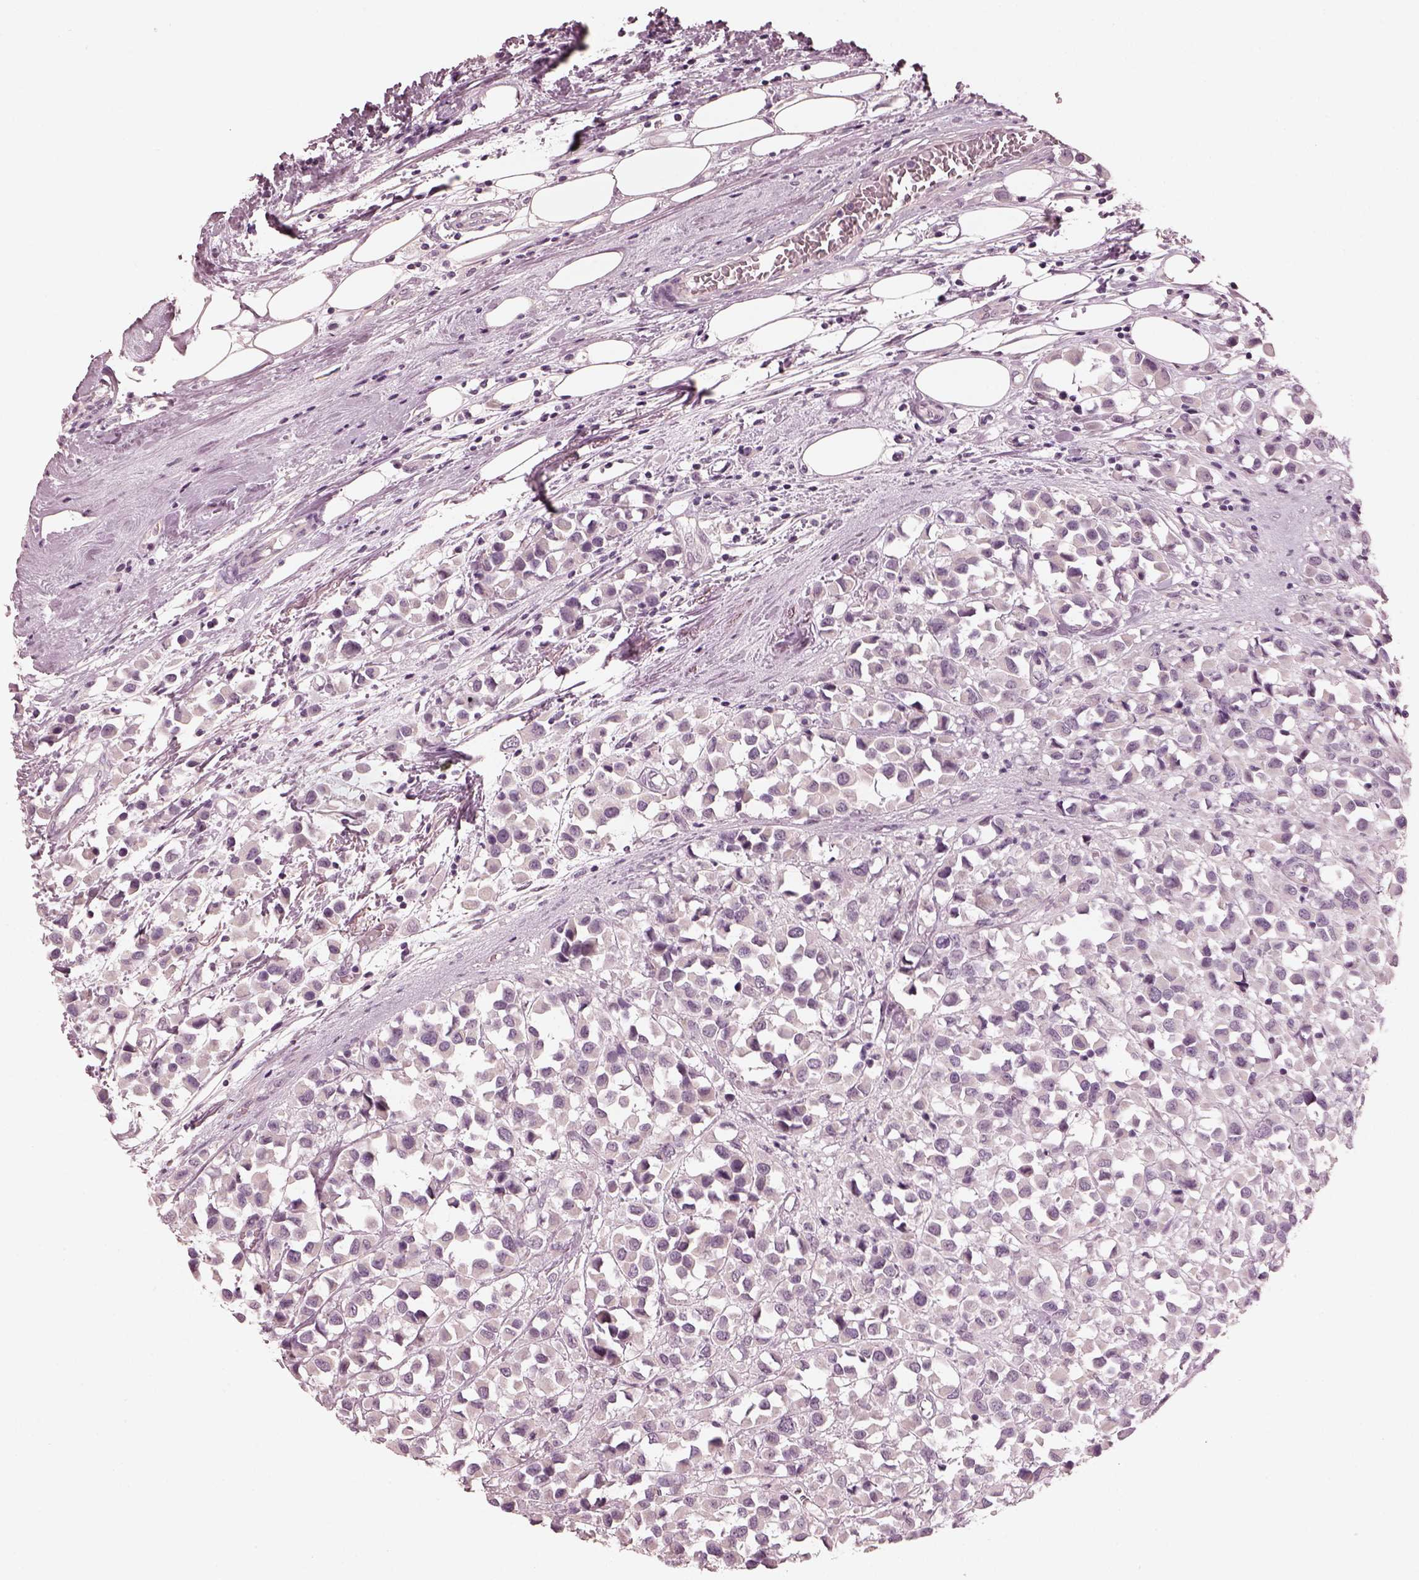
{"staining": {"intensity": "negative", "quantity": "none", "location": "none"}, "tissue": "breast cancer", "cell_type": "Tumor cells", "image_type": "cancer", "snomed": [{"axis": "morphology", "description": "Duct carcinoma"}, {"axis": "topography", "description": "Breast"}], "caption": "A high-resolution photomicrograph shows immunohistochemistry (IHC) staining of breast infiltrating ductal carcinoma, which shows no significant positivity in tumor cells. (IHC, brightfield microscopy, high magnification).", "gene": "OPTC", "patient": {"sex": "female", "age": 61}}